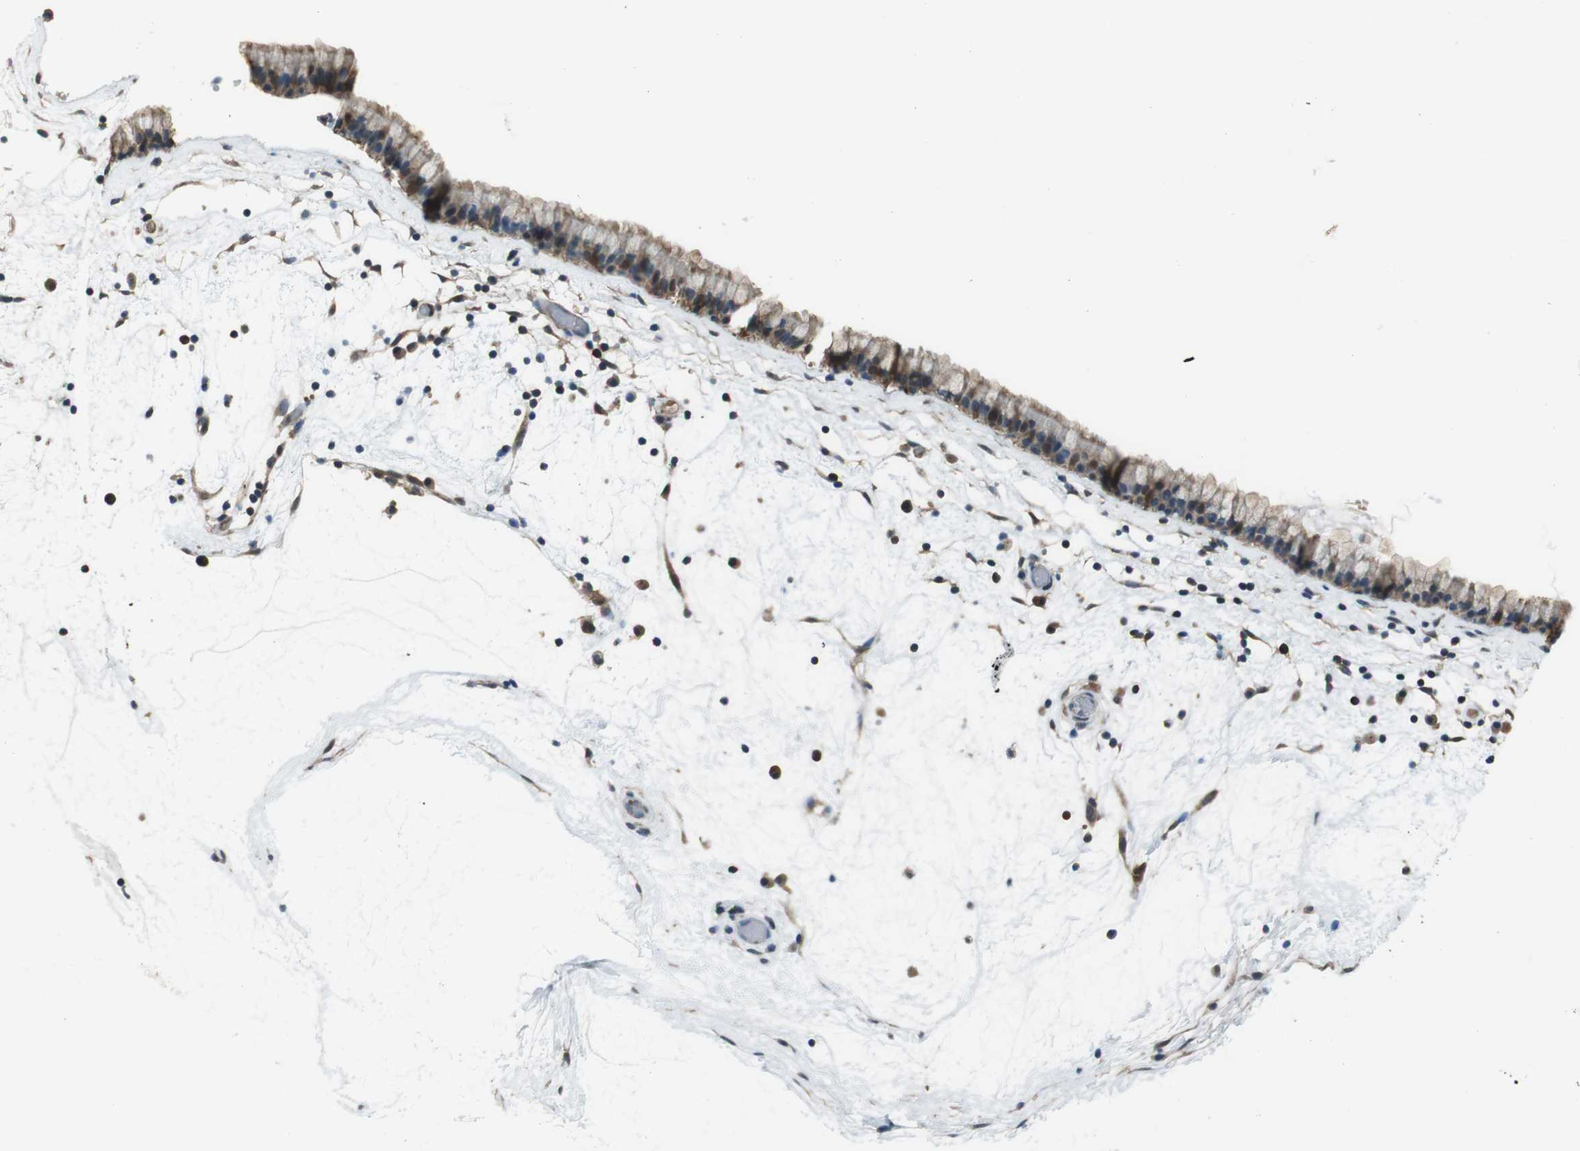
{"staining": {"intensity": "moderate", "quantity": ">75%", "location": "cytoplasmic/membranous"}, "tissue": "nasopharynx", "cell_type": "Respiratory epithelial cells", "image_type": "normal", "snomed": [{"axis": "morphology", "description": "Normal tissue, NOS"}, {"axis": "morphology", "description": "Inflammation, NOS"}, {"axis": "topography", "description": "Nasopharynx"}], "caption": "A brown stain labels moderate cytoplasmic/membranous staining of a protein in respiratory epithelial cells of normal human nasopharynx. (Stains: DAB (3,3'-diaminobenzidine) in brown, nuclei in blue, Microscopy: brightfield microscopy at high magnification).", "gene": "TWSG1", "patient": {"sex": "male", "age": 48}}